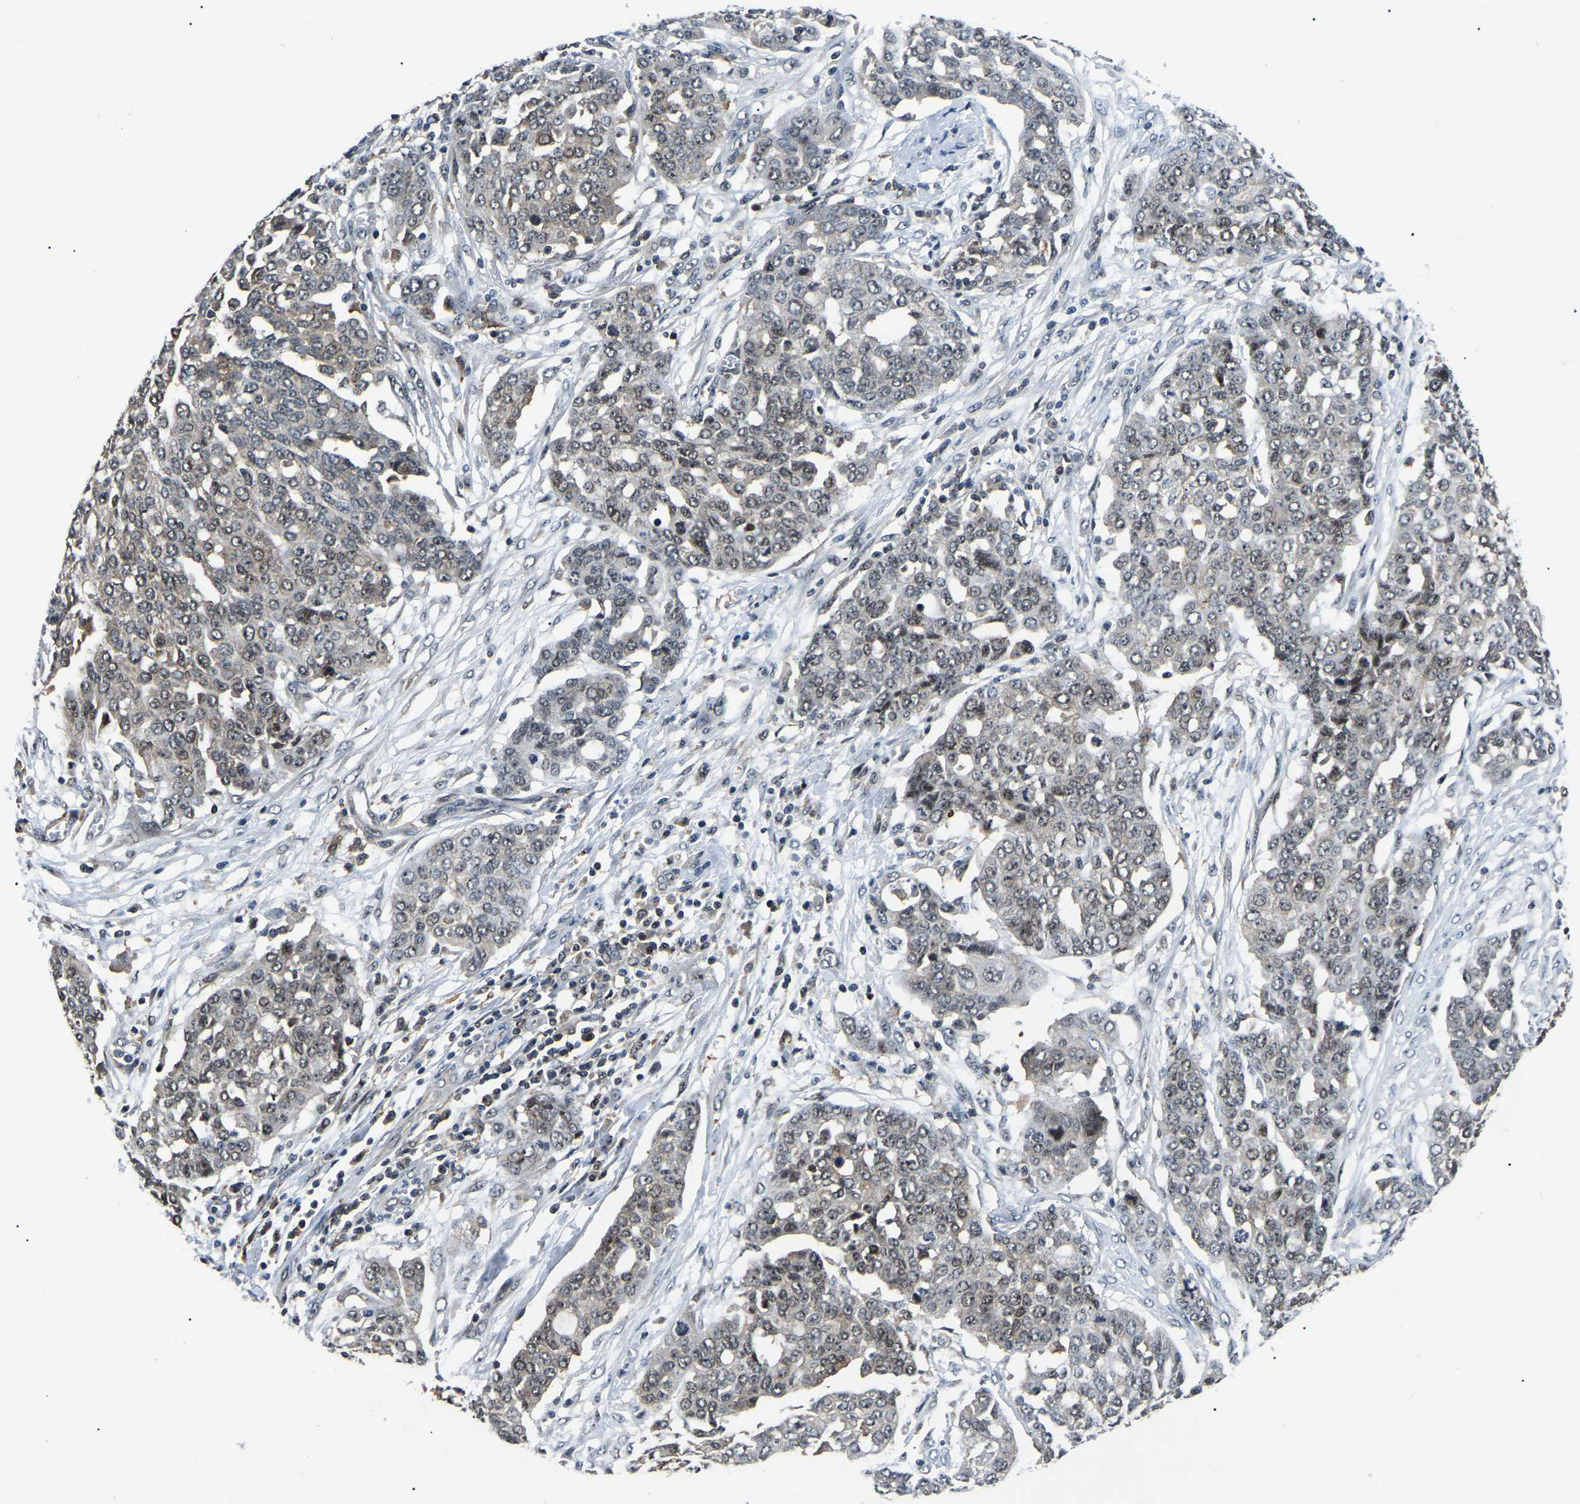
{"staining": {"intensity": "weak", "quantity": ">75%", "location": "nuclear"}, "tissue": "ovarian cancer", "cell_type": "Tumor cells", "image_type": "cancer", "snomed": [{"axis": "morphology", "description": "Cystadenocarcinoma, serous, NOS"}, {"axis": "topography", "description": "Soft tissue"}, {"axis": "topography", "description": "Ovary"}], "caption": "Protein staining of ovarian cancer (serous cystadenocarcinoma) tissue exhibits weak nuclear expression in about >75% of tumor cells. (Brightfield microscopy of DAB IHC at high magnification).", "gene": "RRP1B", "patient": {"sex": "female", "age": 57}}